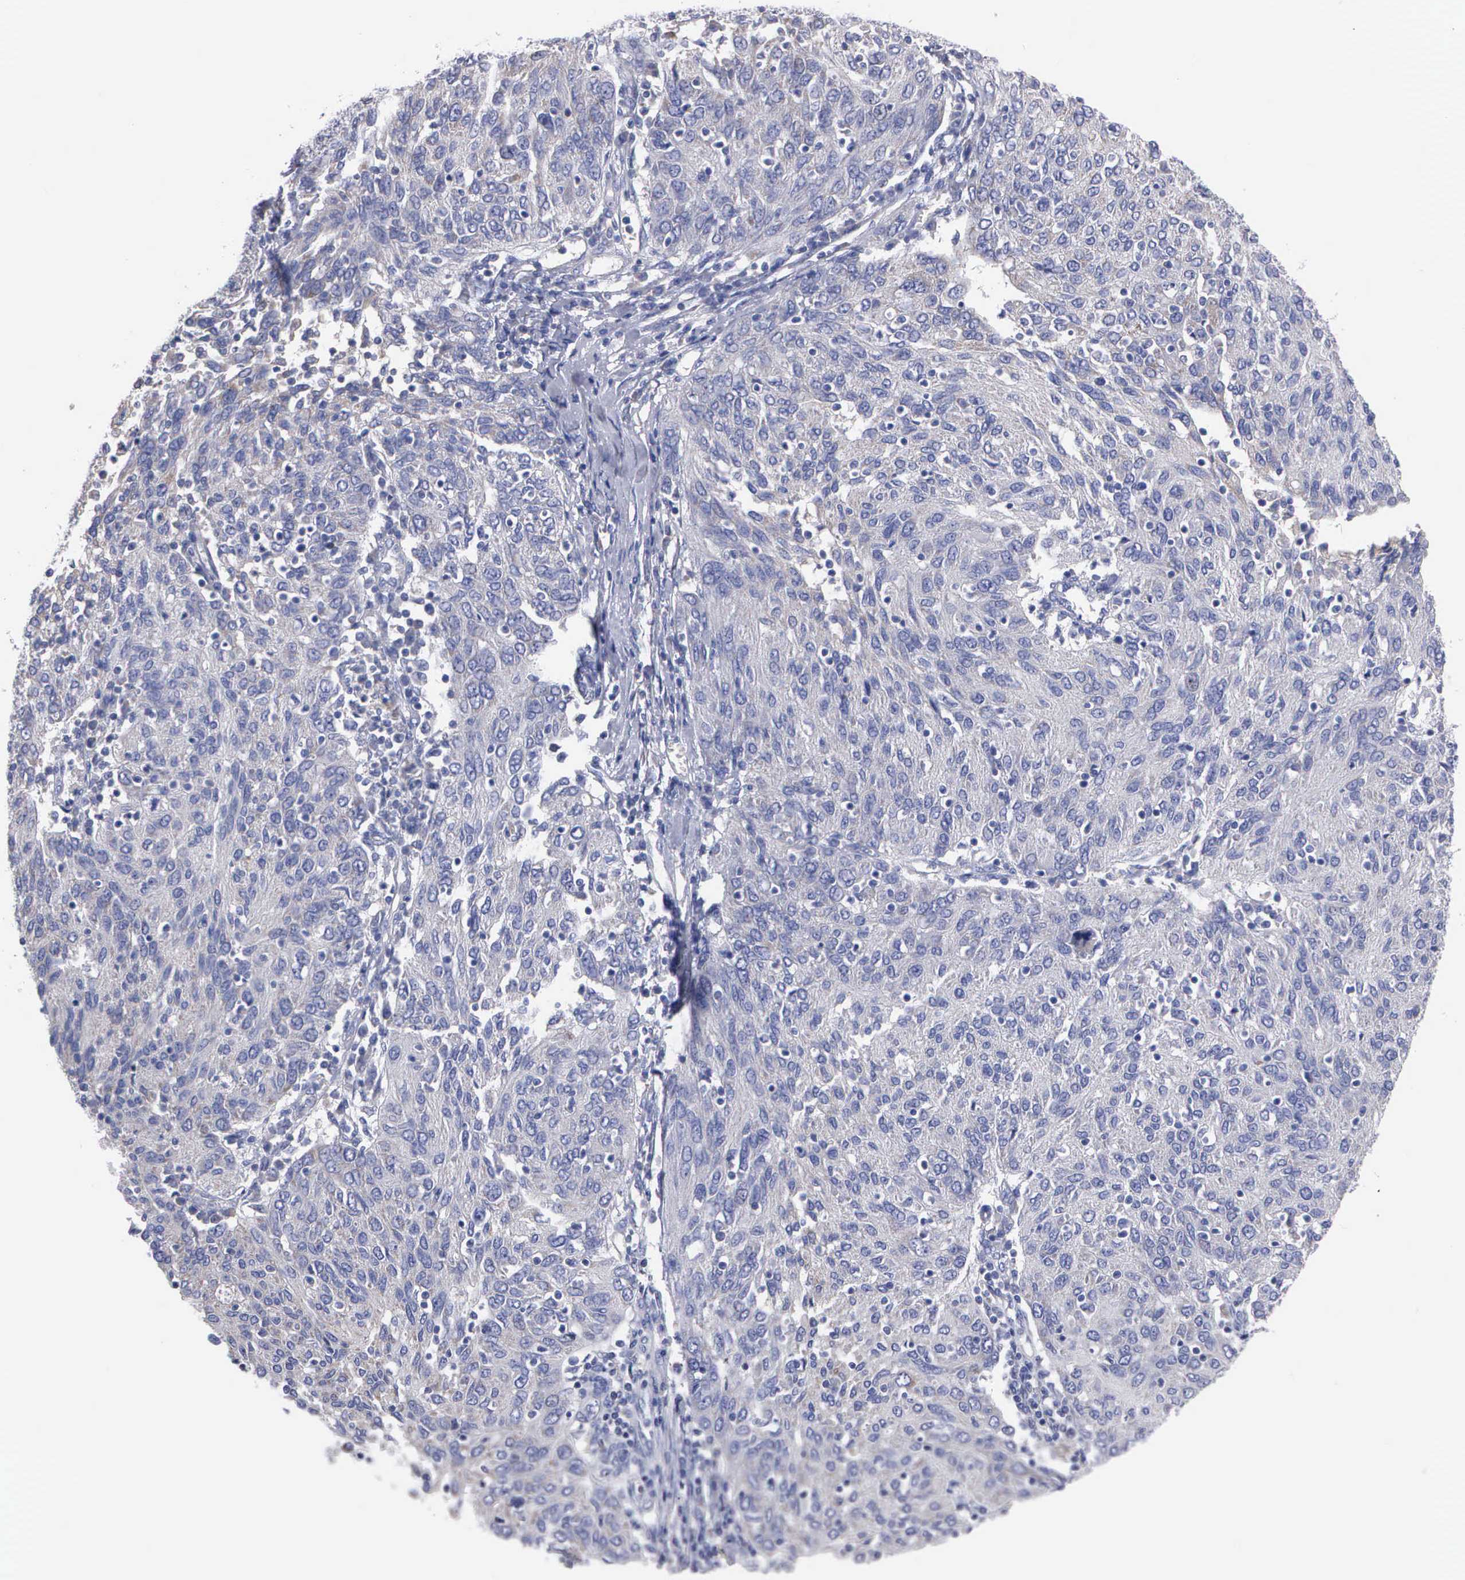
{"staining": {"intensity": "negative", "quantity": "none", "location": "none"}, "tissue": "ovarian cancer", "cell_type": "Tumor cells", "image_type": "cancer", "snomed": [{"axis": "morphology", "description": "Carcinoma, endometroid"}, {"axis": "topography", "description": "Ovary"}], "caption": "The micrograph displays no significant staining in tumor cells of endometroid carcinoma (ovarian).", "gene": "PTGS2", "patient": {"sex": "female", "age": 50}}